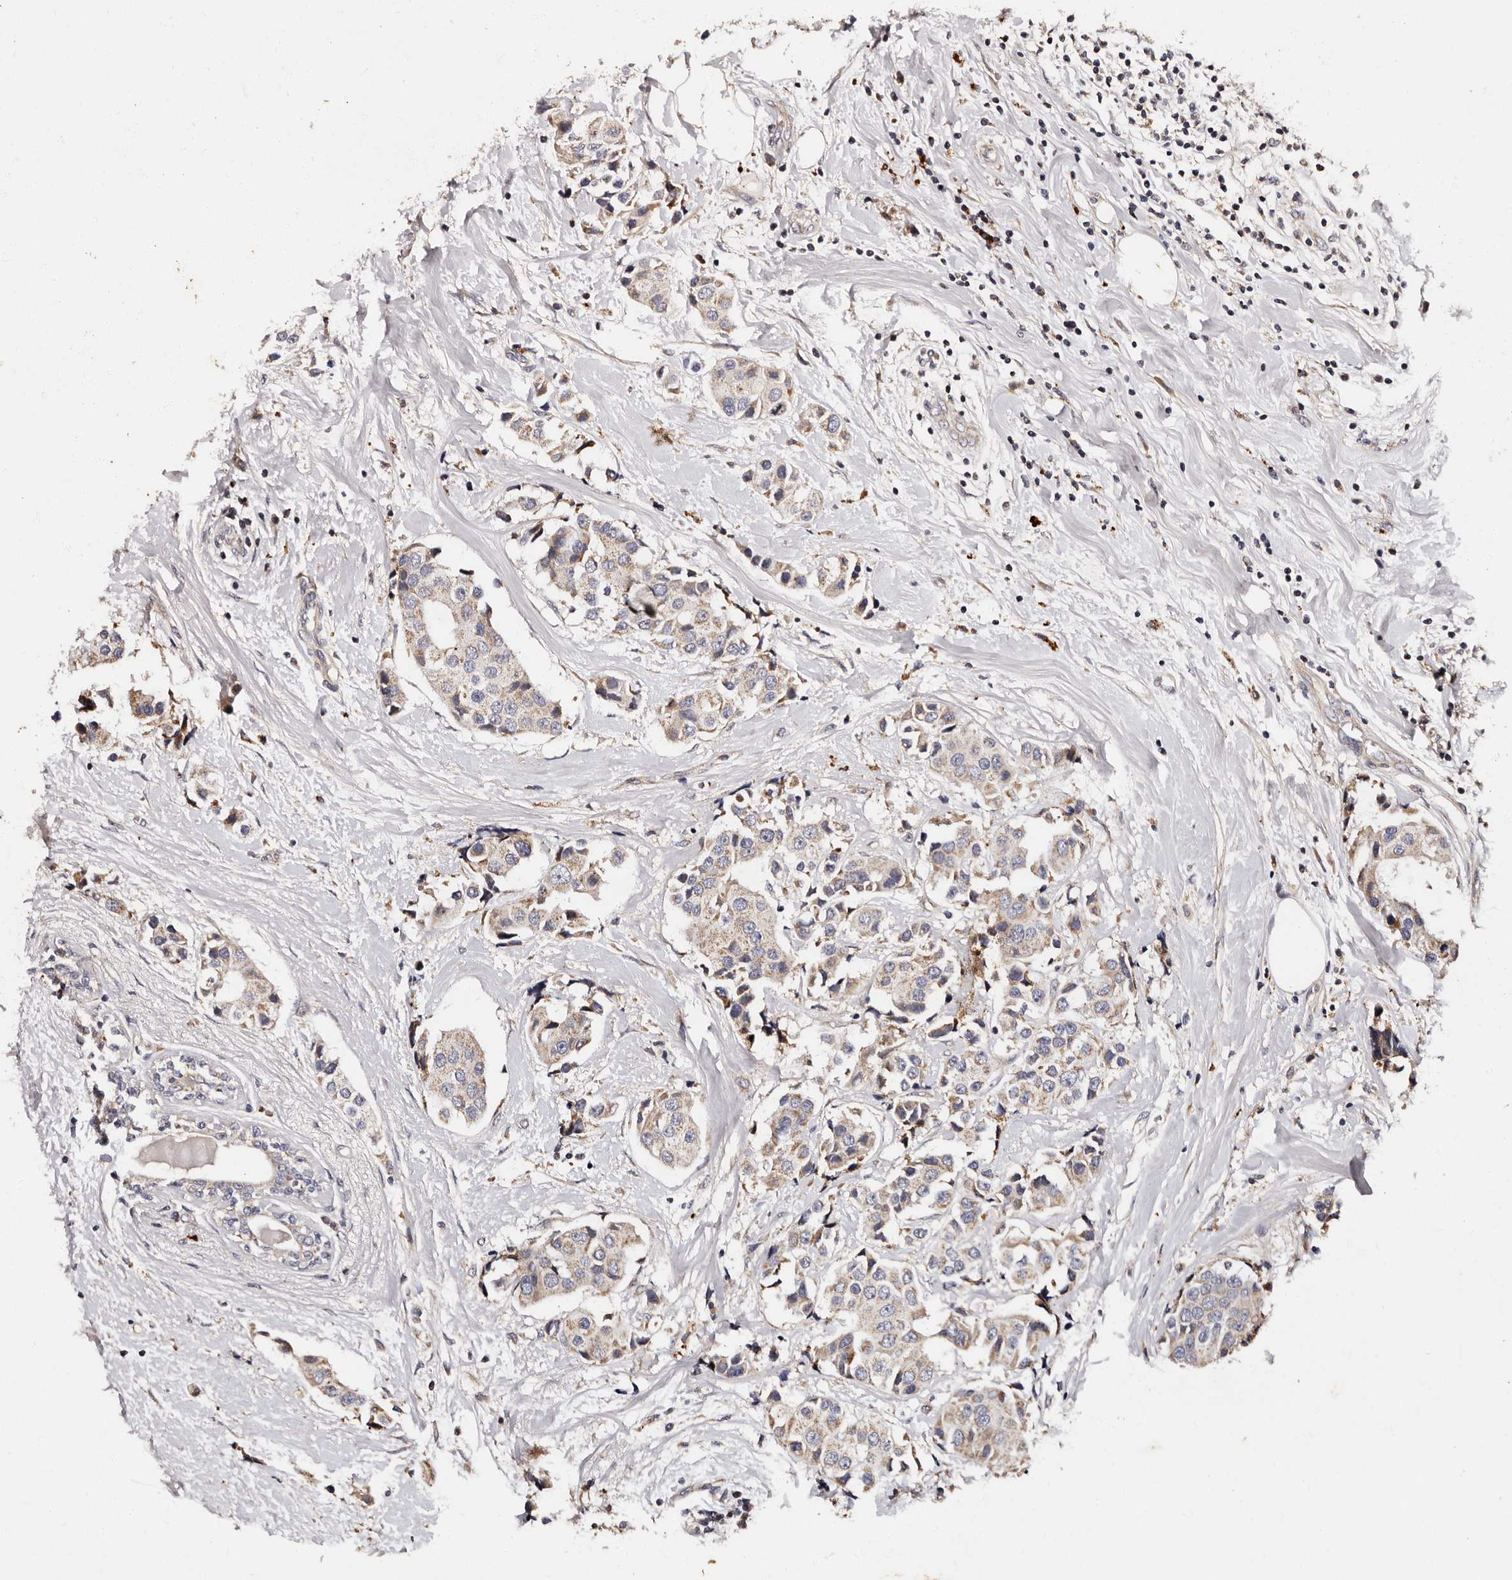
{"staining": {"intensity": "weak", "quantity": "25%-75%", "location": "cytoplasmic/membranous"}, "tissue": "breast cancer", "cell_type": "Tumor cells", "image_type": "cancer", "snomed": [{"axis": "morphology", "description": "Normal tissue, NOS"}, {"axis": "morphology", "description": "Duct carcinoma"}, {"axis": "topography", "description": "Breast"}], "caption": "Human infiltrating ductal carcinoma (breast) stained with a protein marker displays weak staining in tumor cells.", "gene": "ADCK5", "patient": {"sex": "female", "age": 39}}